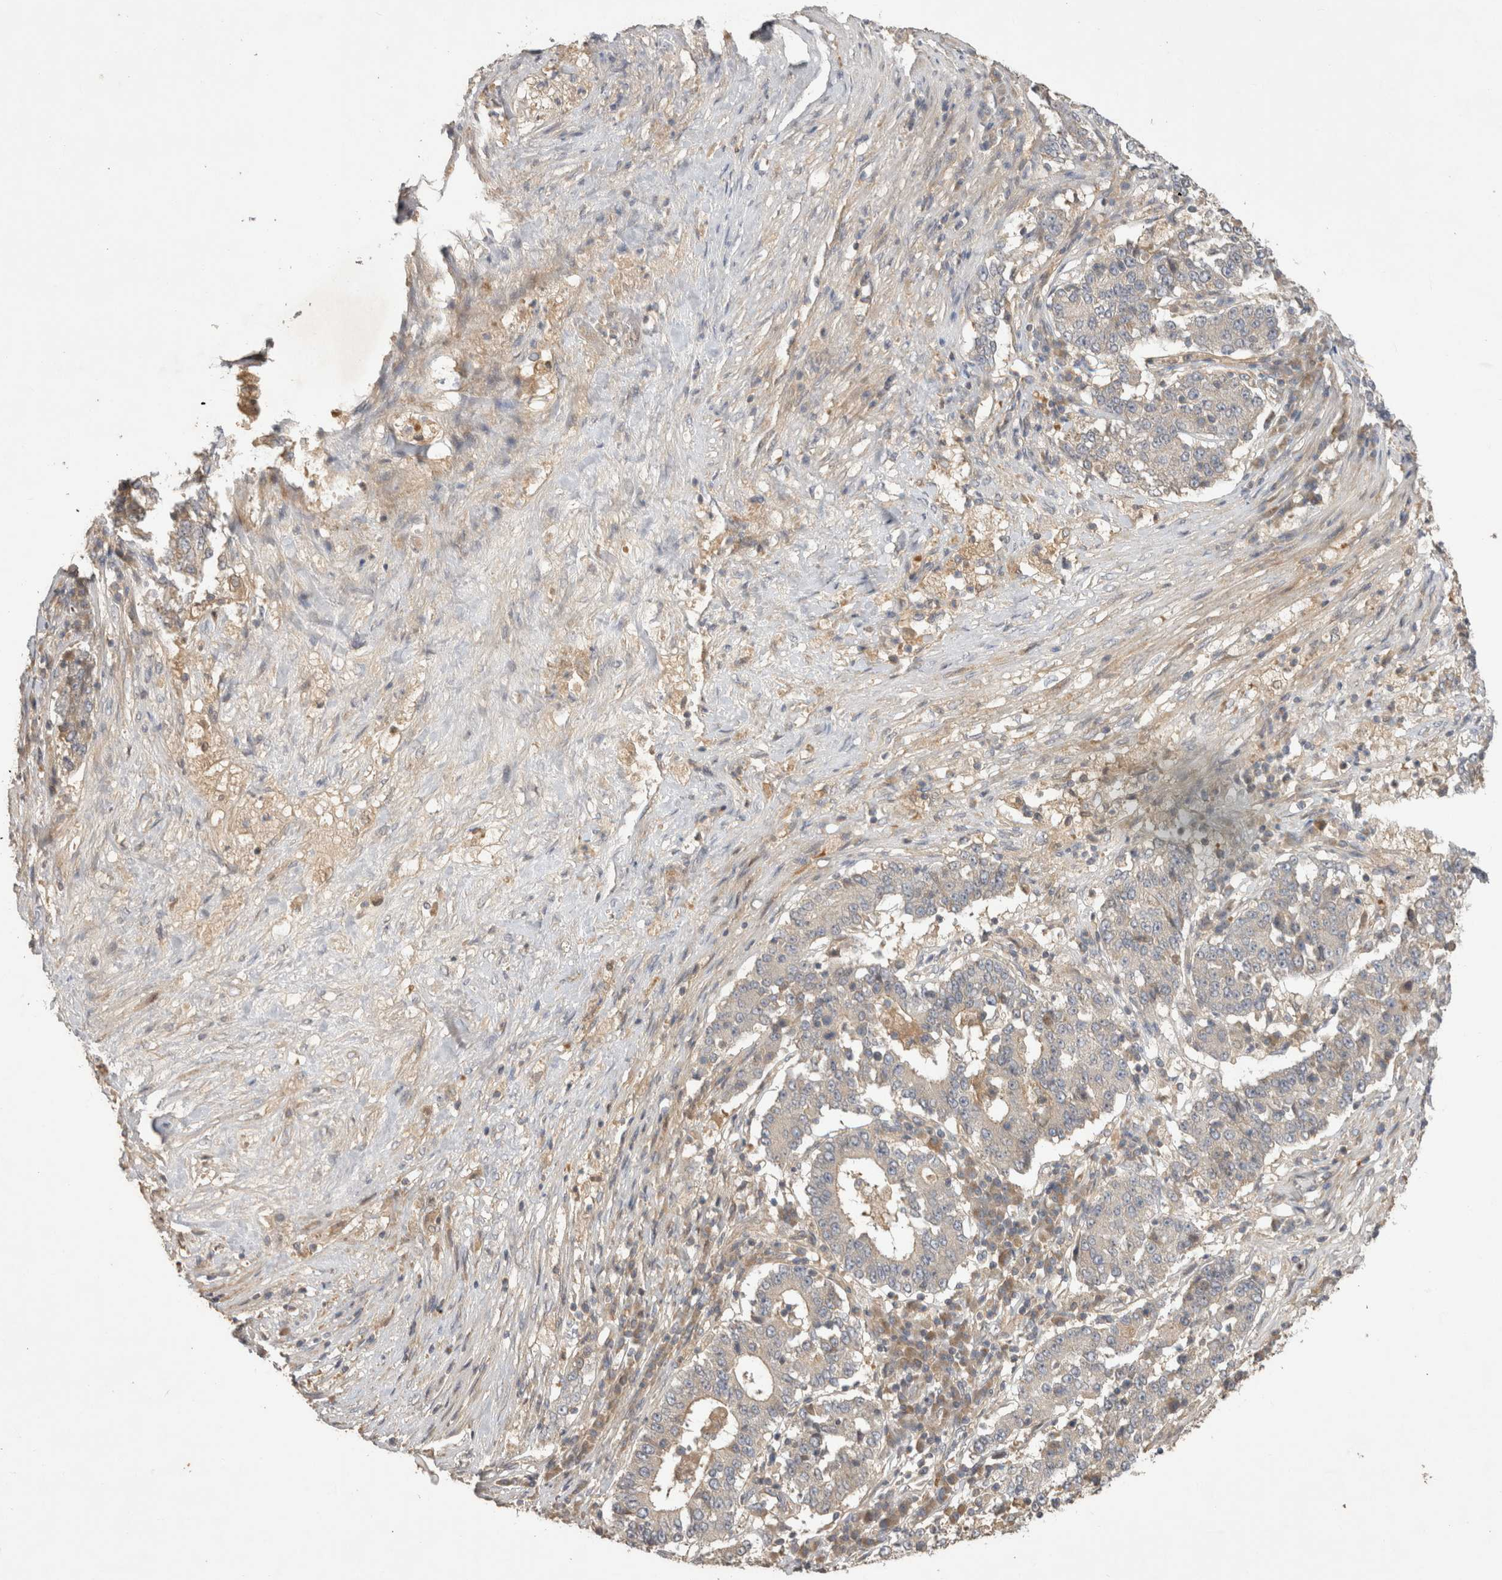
{"staining": {"intensity": "negative", "quantity": "none", "location": "none"}, "tissue": "stomach cancer", "cell_type": "Tumor cells", "image_type": "cancer", "snomed": [{"axis": "morphology", "description": "Adenocarcinoma, NOS"}, {"axis": "topography", "description": "Stomach"}], "caption": "A high-resolution histopathology image shows immunohistochemistry (IHC) staining of adenocarcinoma (stomach), which displays no significant staining in tumor cells.", "gene": "PPP1R42", "patient": {"sex": "male", "age": 59}}